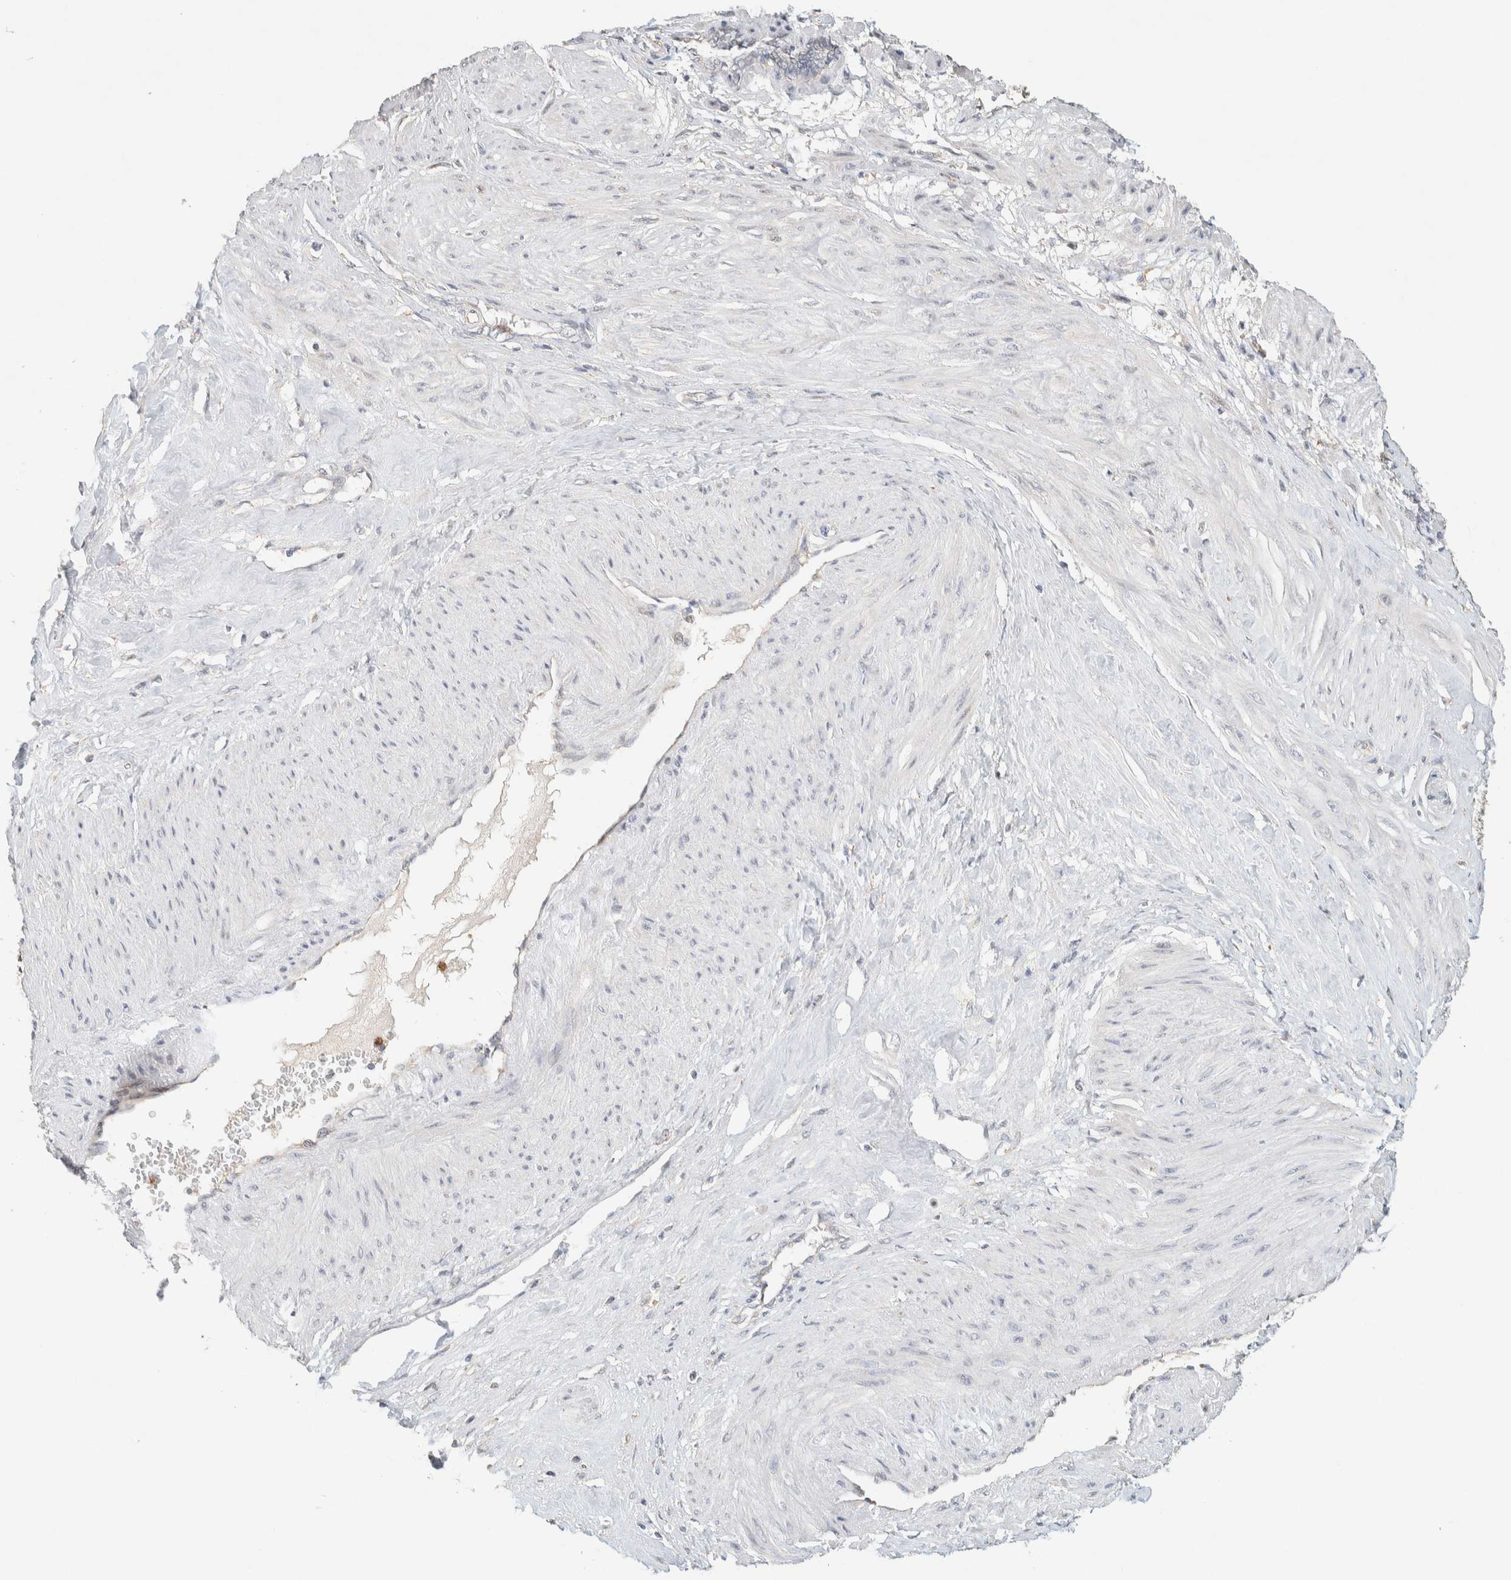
{"staining": {"intensity": "negative", "quantity": "none", "location": "none"}, "tissue": "smooth muscle", "cell_type": "Smooth muscle cells", "image_type": "normal", "snomed": [{"axis": "morphology", "description": "Normal tissue, NOS"}, {"axis": "topography", "description": "Endometrium"}], "caption": "This is an immunohistochemistry histopathology image of normal smooth muscle. There is no expression in smooth muscle cells.", "gene": "TTC3", "patient": {"sex": "female", "age": 33}}